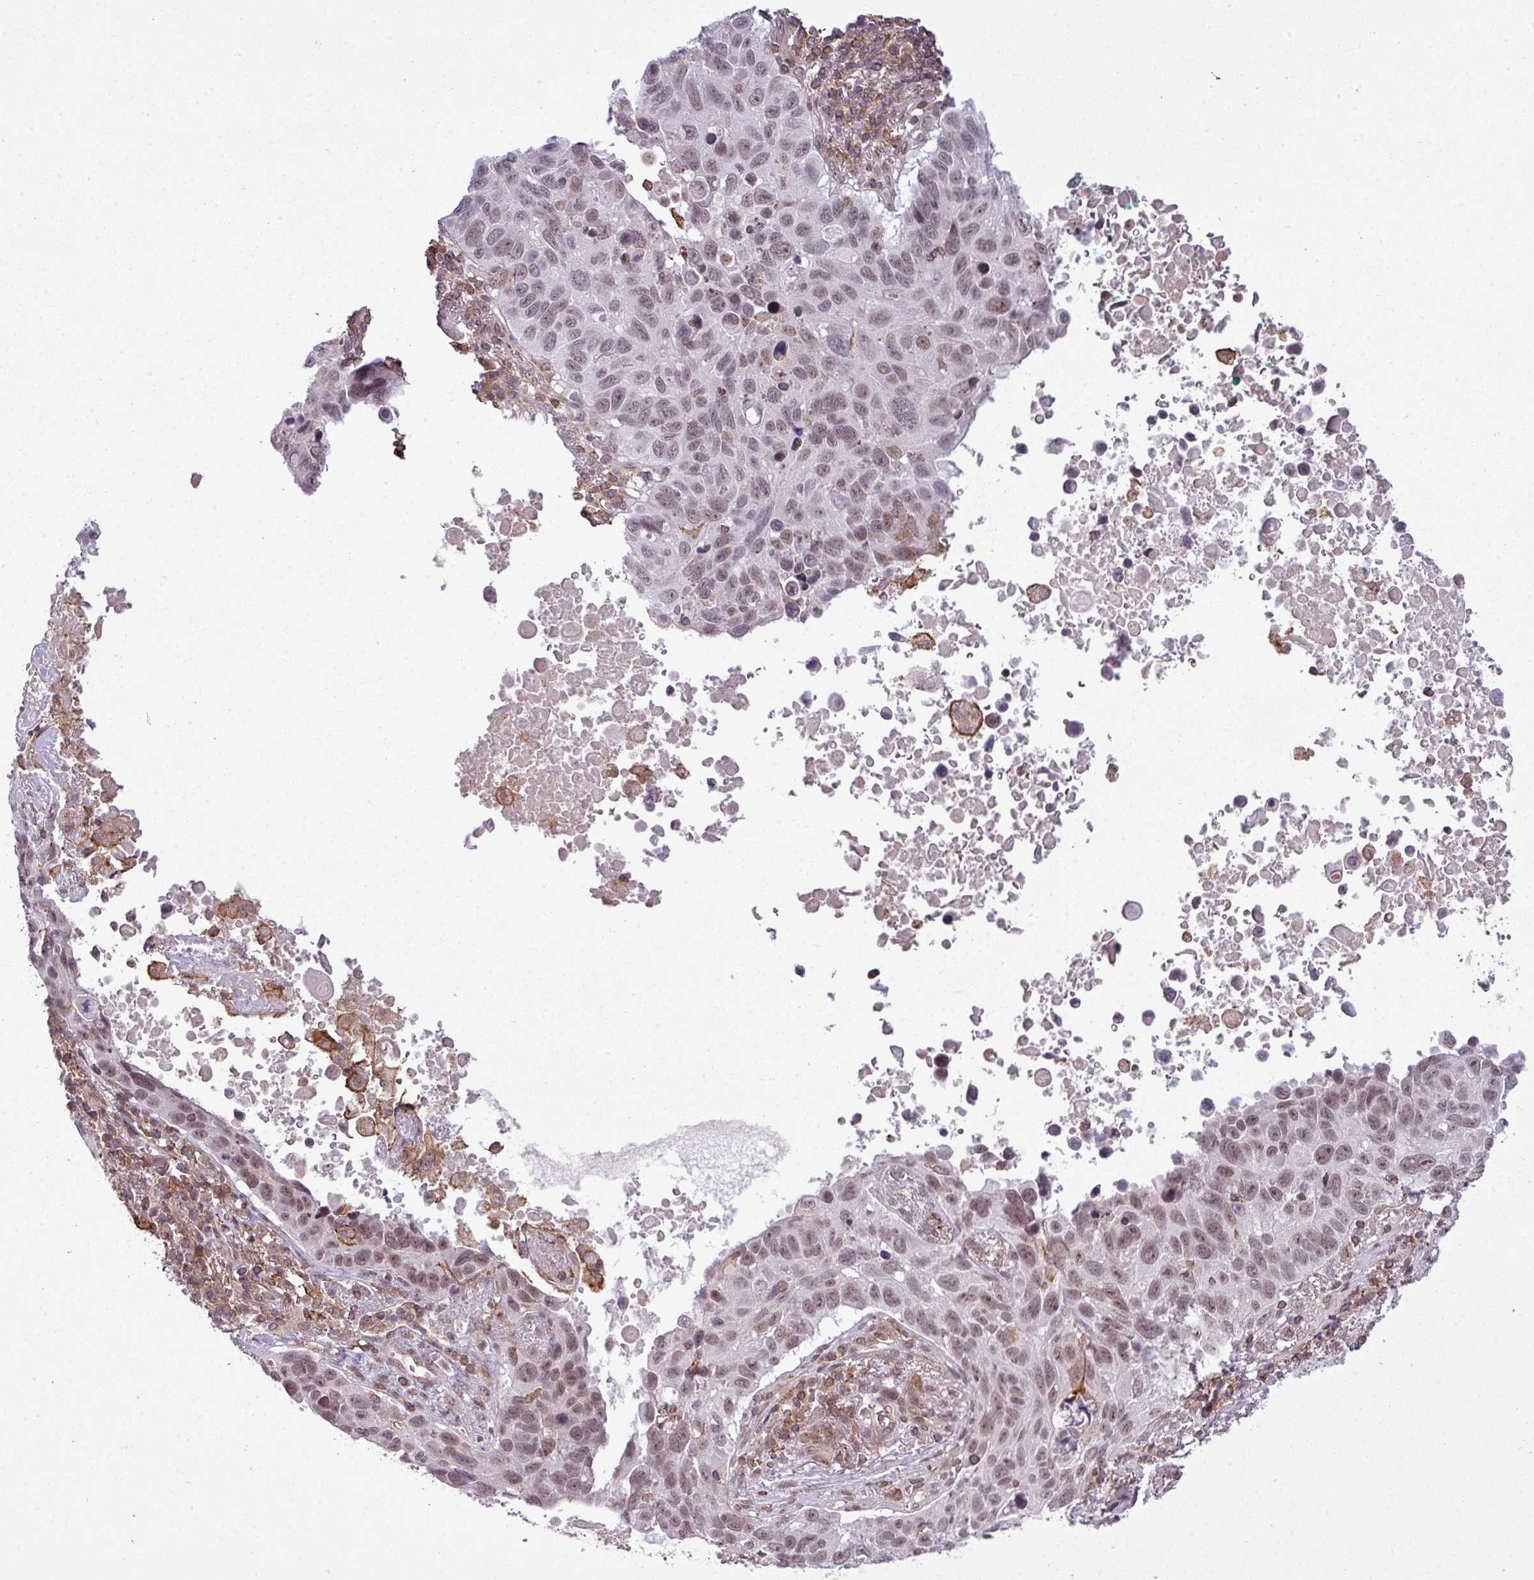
{"staining": {"intensity": "weak", "quantity": ">75%", "location": "nuclear"}, "tissue": "lung cancer", "cell_type": "Tumor cells", "image_type": "cancer", "snomed": [{"axis": "morphology", "description": "Squamous cell carcinoma, NOS"}, {"axis": "topography", "description": "Lung"}], "caption": "Protein expression analysis of human squamous cell carcinoma (lung) reveals weak nuclear positivity in about >75% of tumor cells.", "gene": "ZC2HC1C", "patient": {"sex": "male", "age": 66}}